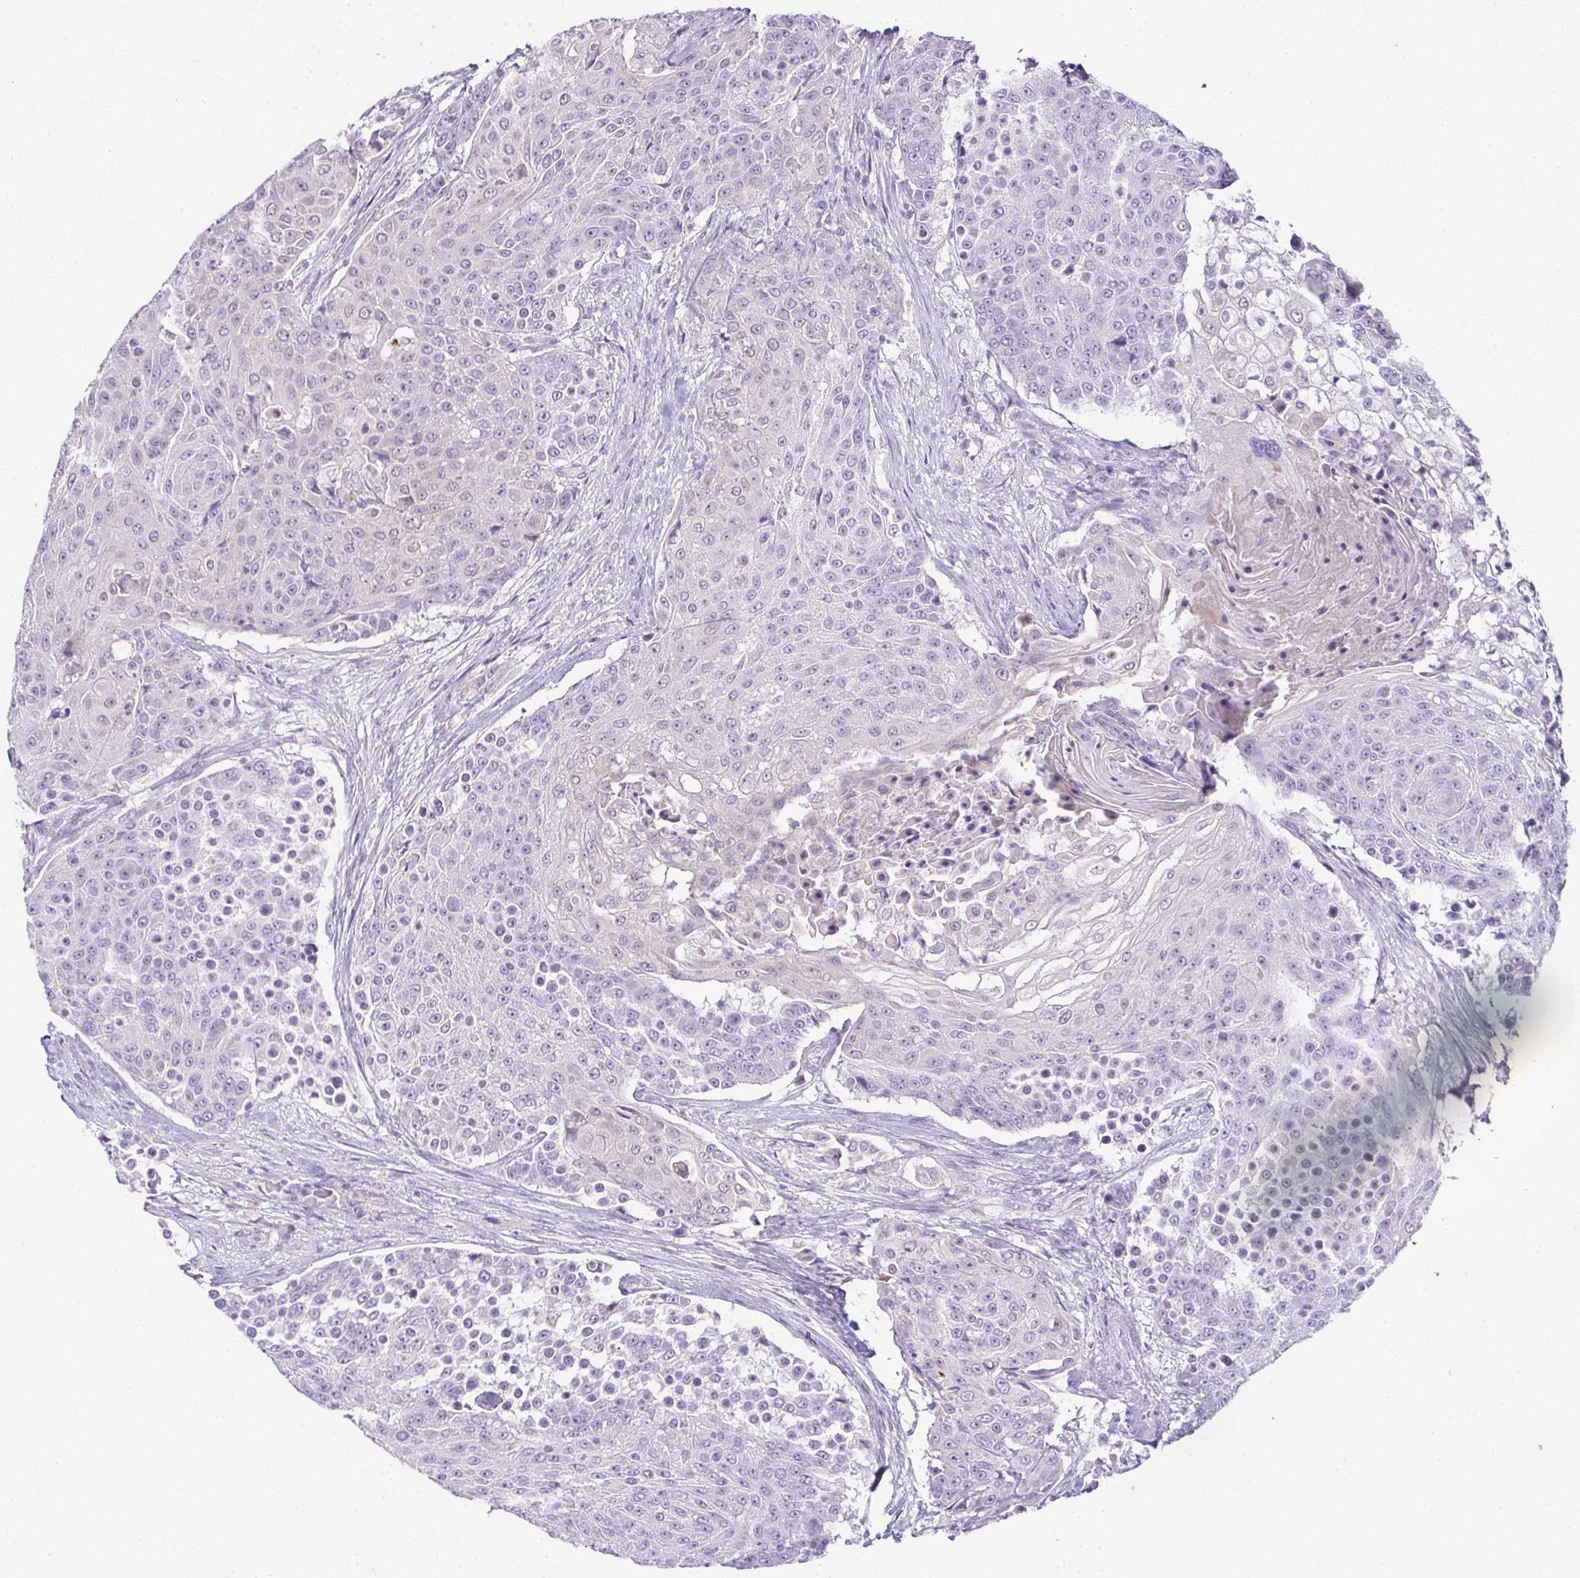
{"staining": {"intensity": "negative", "quantity": "none", "location": "none"}, "tissue": "urothelial cancer", "cell_type": "Tumor cells", "image_type": "cancer", "snomed": [{"axis": "morphology", "description": "Urothelial carcinoma, High grade"}, {"axis": "topography", "description": "Urinary bladder"}], "caption": "An immunohistochemistry (IHC) image of high-grade urothelial carcinoma is shown. There is no staining in tumor cells of high-grade urothelial carcinoma. The staining was performed using DAB to visualize the protein expression in brown, while the nuclei were stained in blue with hematoxylin (Magnification: 20x).", "gene": "CMPK1", "patient": {"sex": "female", "age": 63}}